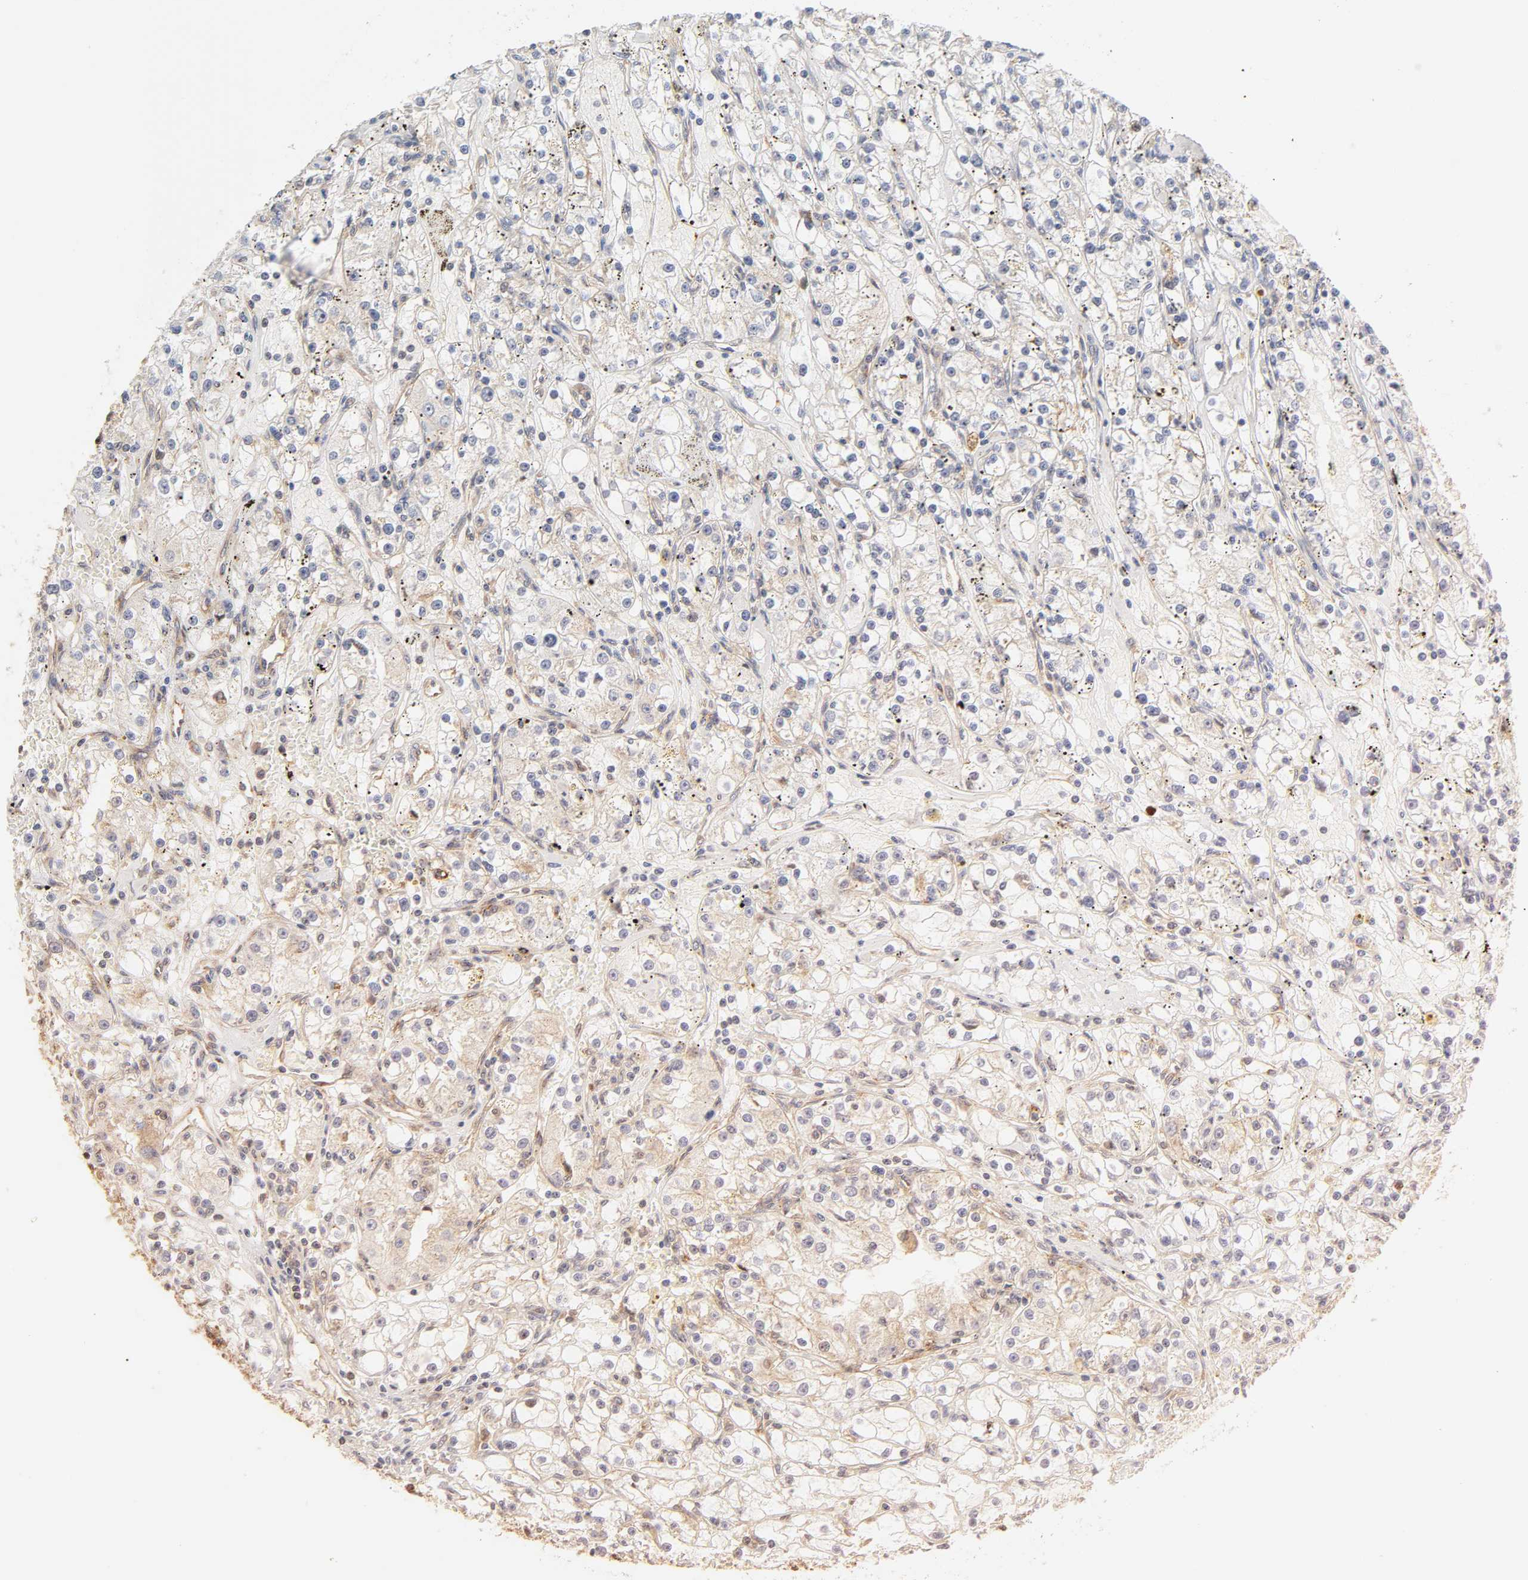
{"staining": {"intensity": "negative", "quantity": "none", "location": "none"}, "tissue": "renal cancer", "cell_type": "Tumor cells", "image_type": "cancer", "snomed": [{"axis": "morphology", "description": "Adenocarcinoma, NOS"}, {"axis": "topography", "description": "Kidney"}], "caption": "High power microscopy image of an IHC photomicrograph of renal cancer, revealing no significant staining in tumor cells.", "gene": "PAFAH1B1", "patient": {"sex": "male", "age": 56}}